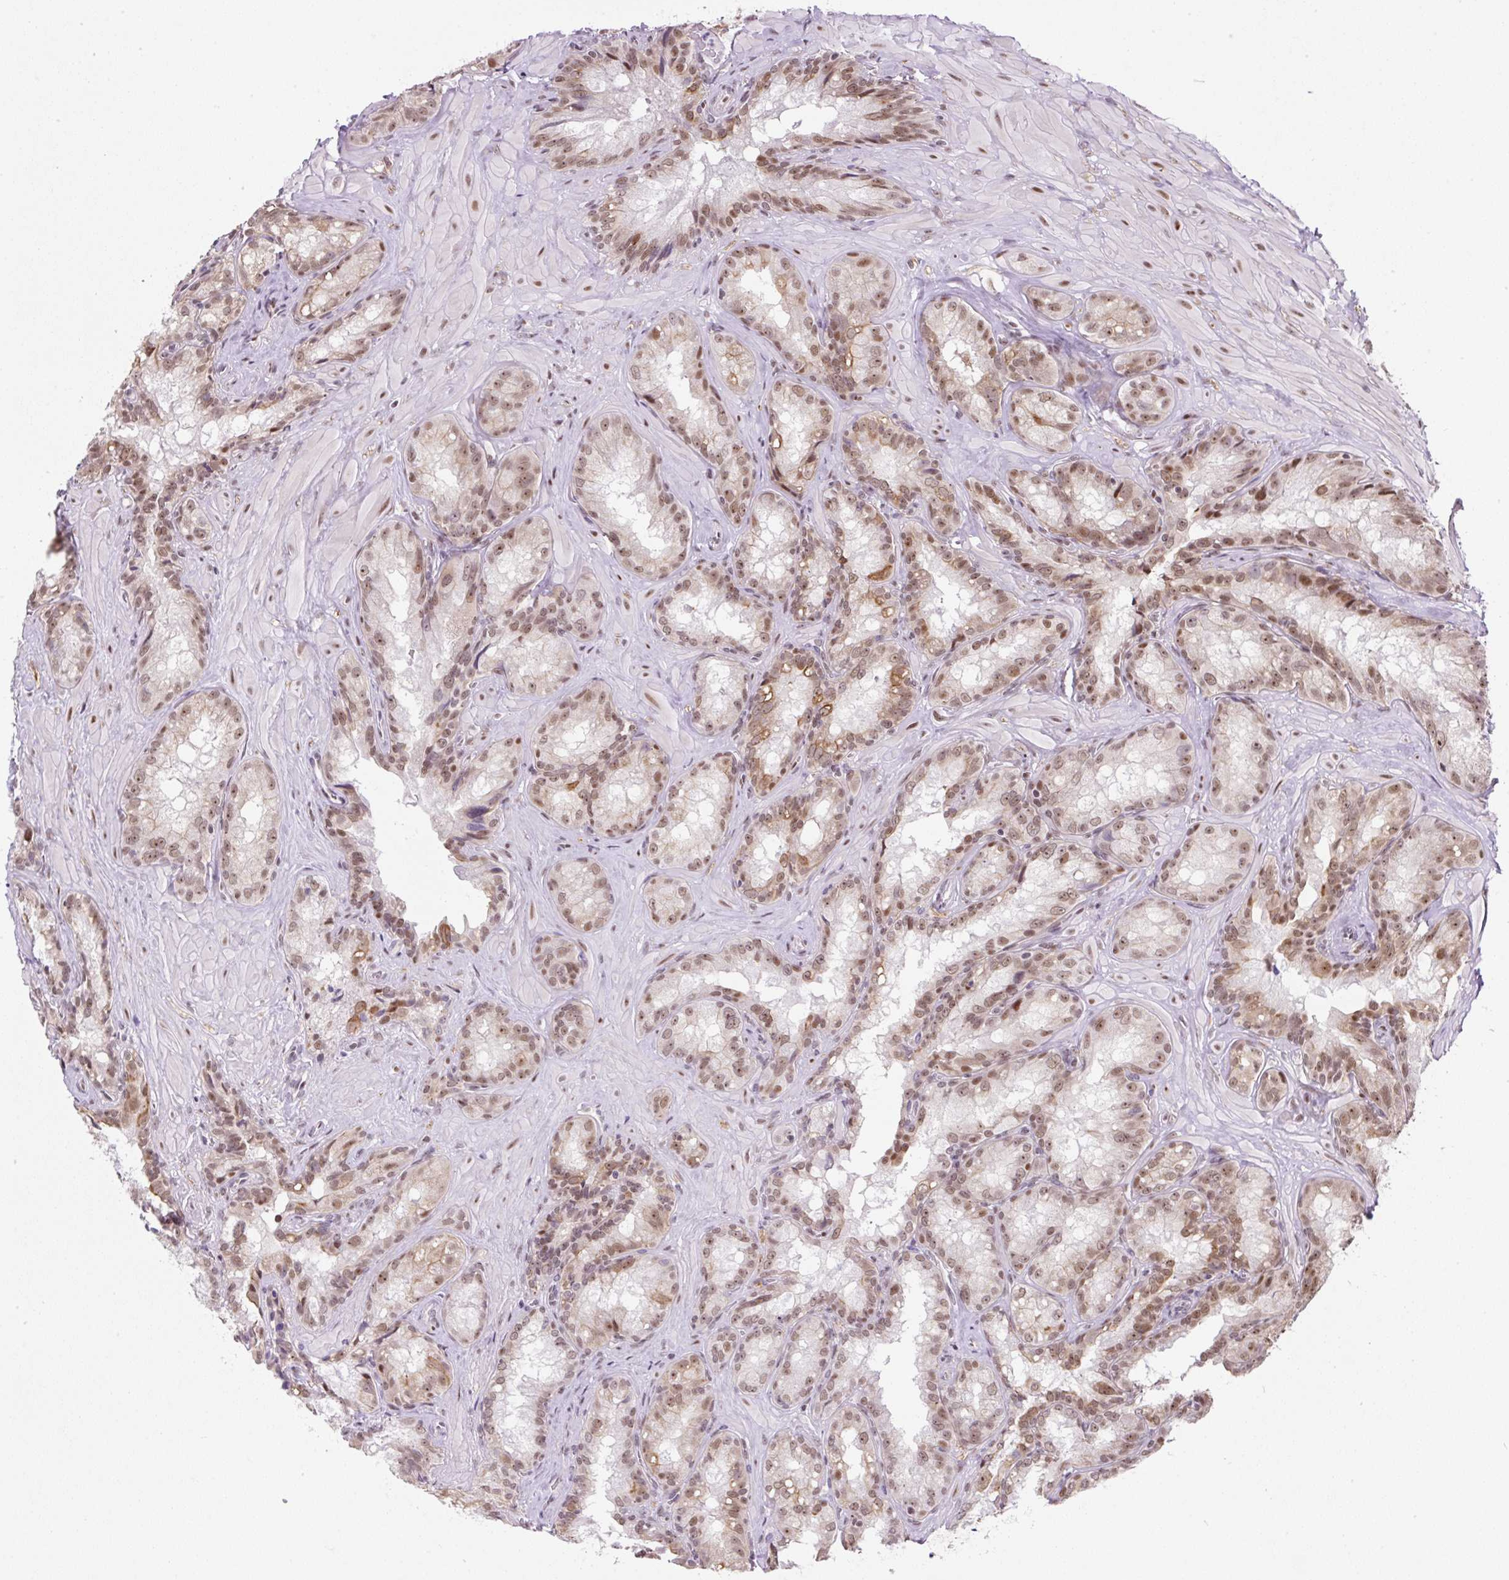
{"staining": {"intensity": "moderate", "quantity": ">75%", "location": "nuclear"}, "tissue": "seminal vesicle", "cell_type": "Glandular cells", "image_type": "normal", "snomed": [{"axis": "morphology", "description": "Normal tissue, NOS"}, {"axis": "topography", "description": "Seminal veicle"}], "caption": "Benign seminal vesicle exhibits moderate nuclear positivity in about >75% of glandular cells.", "gene": "TAF1A", "patient": {"sex": "male", "age": 47}}